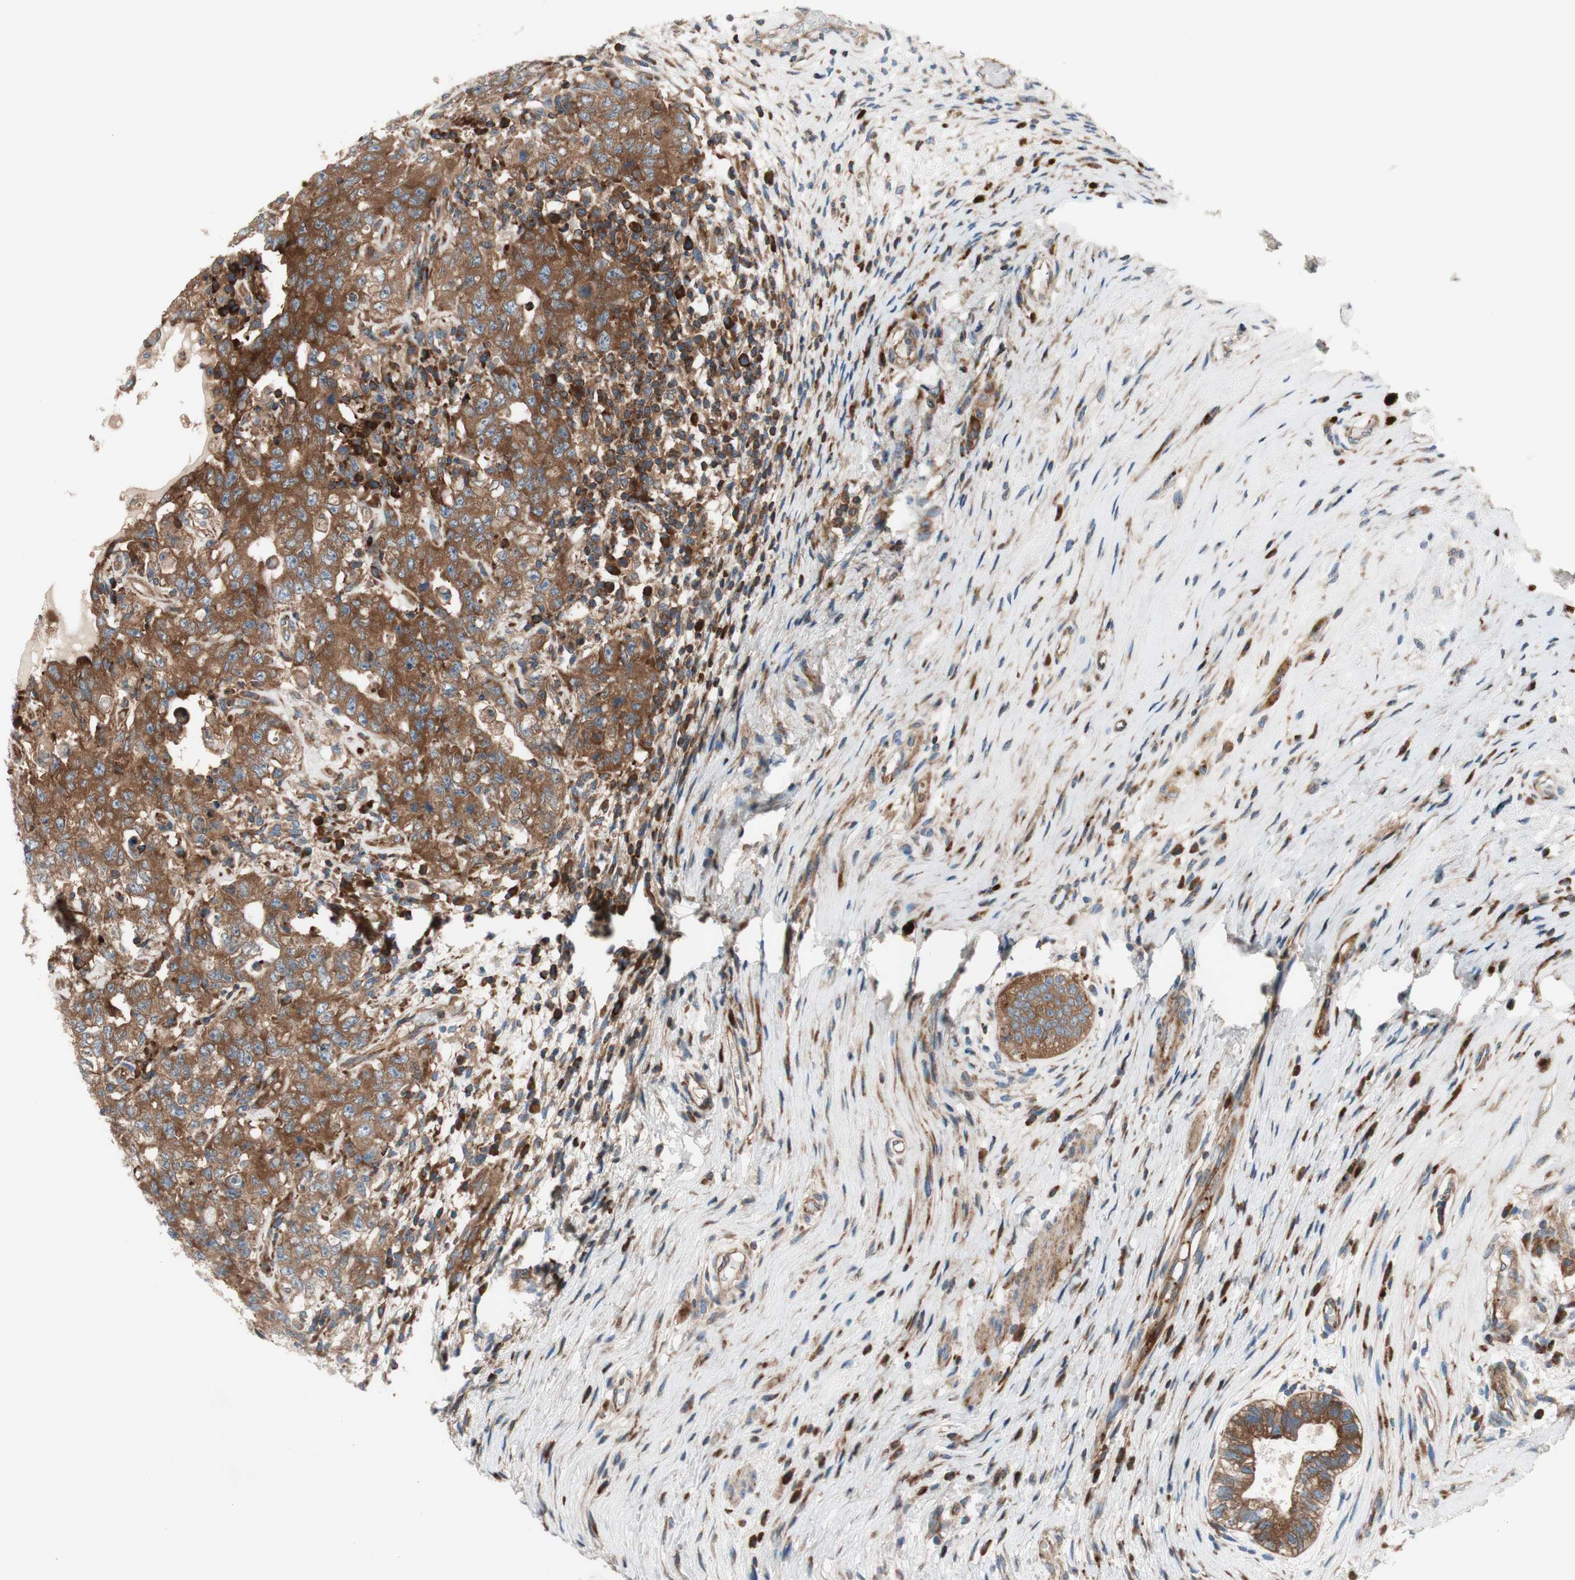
{"staining": {"intensity": "moderate", "quantity": ">75%", "location": "cytoplasmic/membranous"}, "tissue": "testis cancer", "cell_type": "Tumor cells", "image_type": "cancer", "snomed": [{"axis": "morphology", "description": "Carcinoma, Embryonal, NOS"}, {"axis": "topography", "description": "Testis"}], "caption": "A brown stain highlights moderate cytoplasmic/membranous positivity of a protein in embryonal carcinoma (testis) tumor cells.", "gene": "CCN4", "patient": {"sex": "male", "age": 26}}